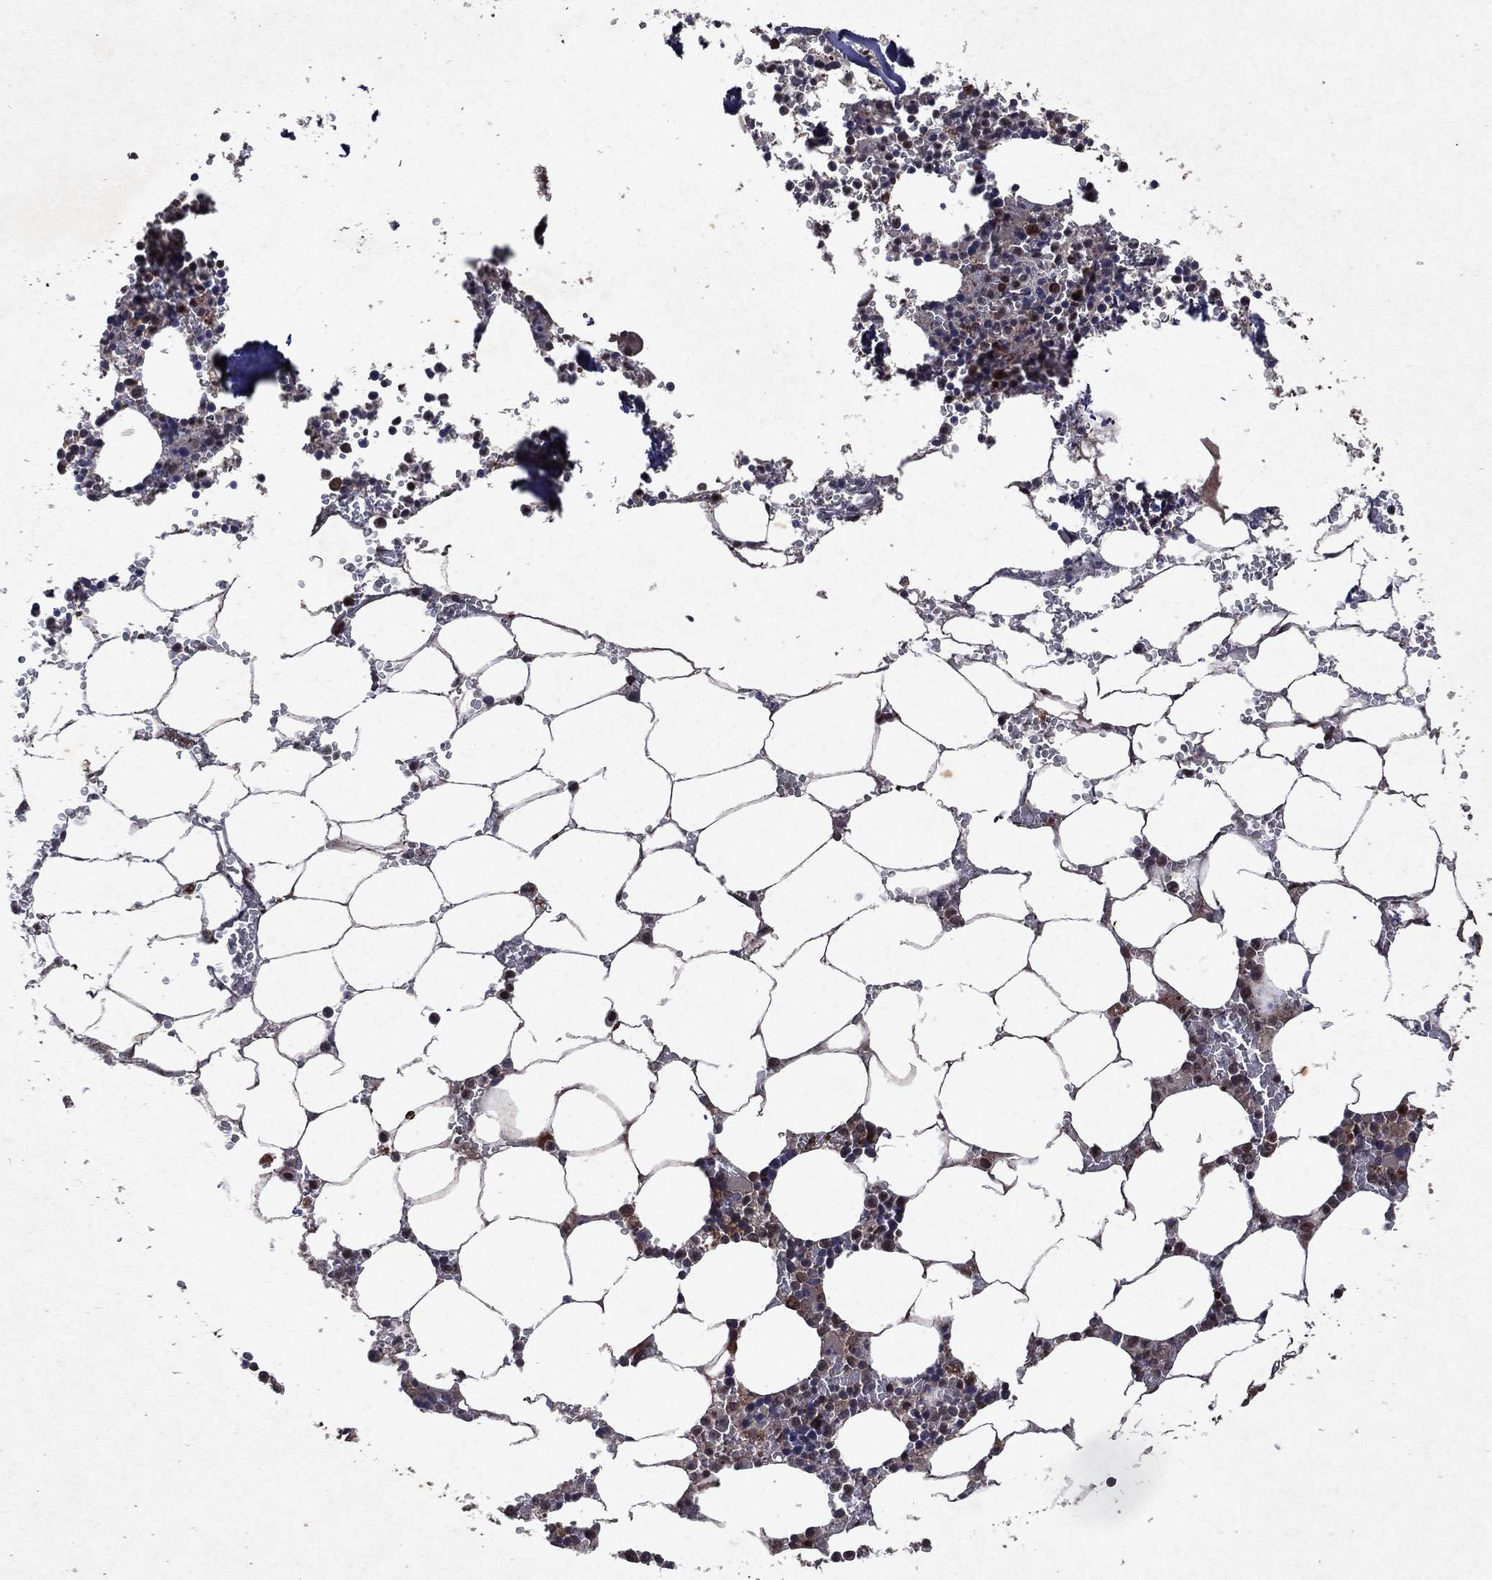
{"staining": {"intensity": "moderate", "quantity": "<25%", "location": "cytoplasmic/membranous,nuclear"}, "tissue": "bone marrow", "cell_type": "Hematopoietic cells", "image_type": "normal", "snomed": [{"axis": "morphology", "description": "Normal tissue, NOS"}, {"axis": "topography", "description": "Bone marrow"}], "caption": "Normal bone marrow exhibits moderate cytoplasmic/membranous,nuclear expression in about <25% of hematopoietic cells, visualized by immunohistochemistry. Immunohistochemistry (ihc) stains the protein in brown and the nuclei are stained blue.", "gene": "MTAP", "patient": {"sex": "female", "age": 64}}